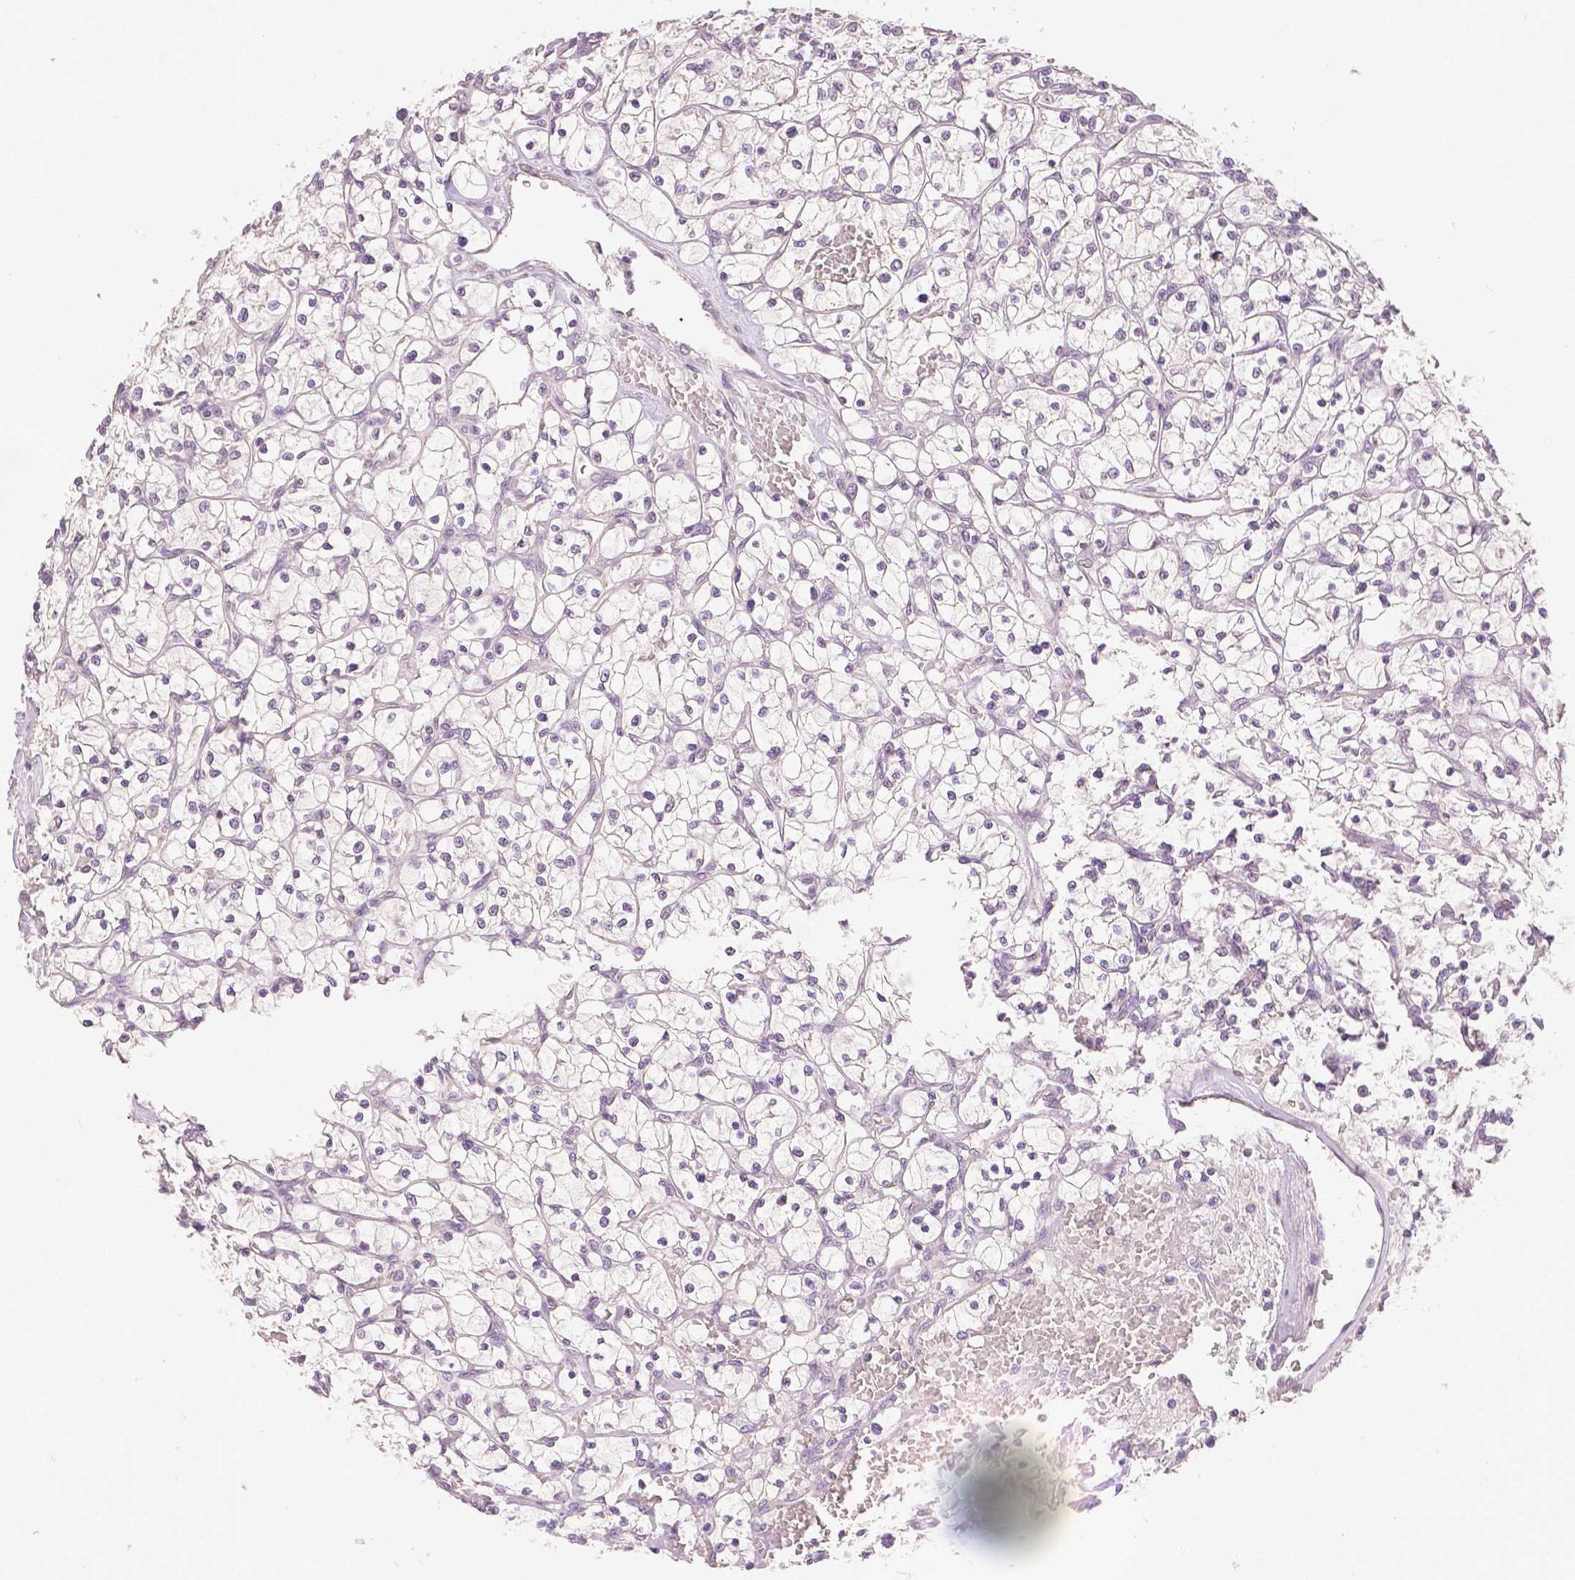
{"staining": {"intensity": "negative", "quantity": "none", "location": "none"}, "tissue": "renal cancer", "cell_type": "Tumor cells", "image_type": "cancer", "snomed": [{"axis": "morphology", "description": "Adenocarcinoma, NOS"}, {"axis": "topography", "description": "Kidney"}], "caption": "Immunohistochemical staining of renal cancer exhibits no significant positivity in tumor cells.", "gene": "TGM1", "patient": {"sex": "female", "age": 64}}